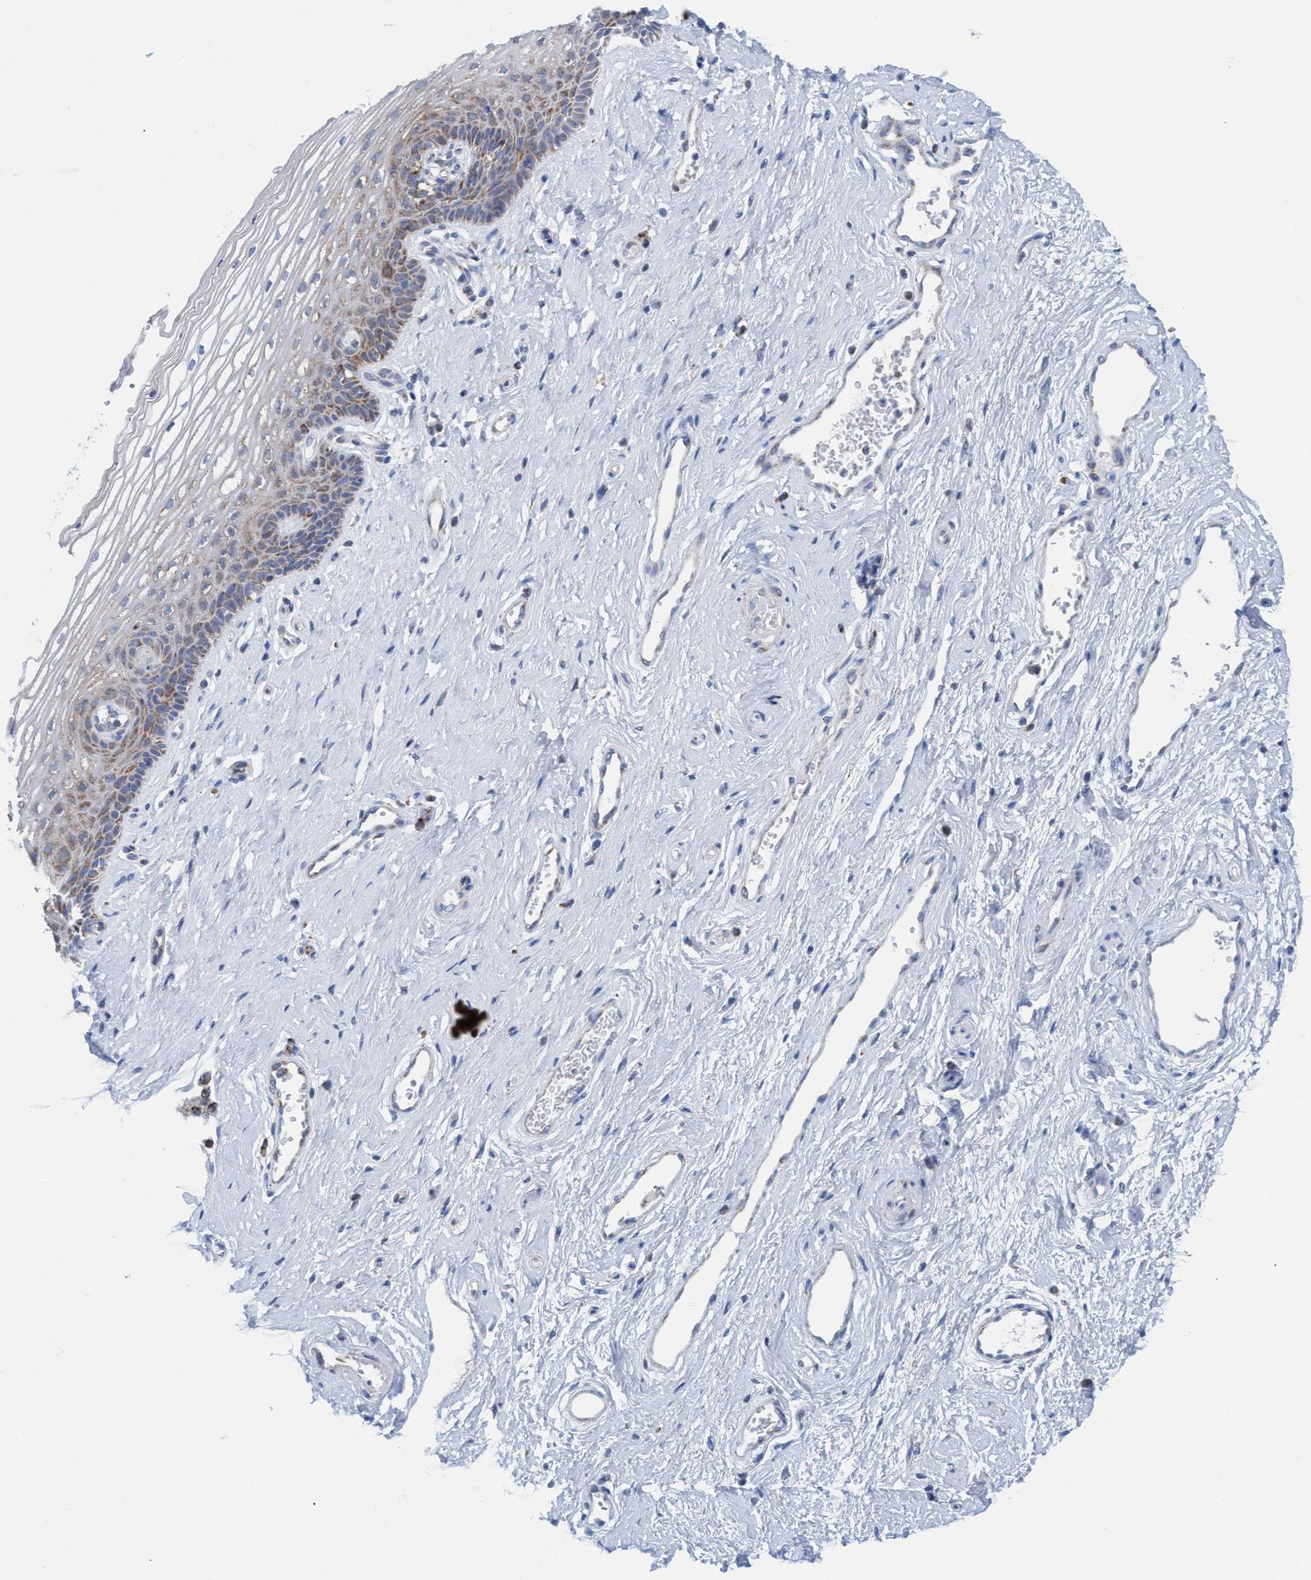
{"staining": {"intensity": "moderate", "quantity": "<25%", "location": "cytoplasmic/membranous"}, "tissue": "vagina", "cell_type": "Squamous epithelial cells", "image_type": "normal", "snomed": [{"axis": "morphology", "description": "Normal tissue, NOS"}, {"axis": "topography", "description": "Vagina"}], "caption": "This micrograph exhibits immunohistochemistry (IHC) staining of benign vagina, with low moderate cytoplasmic/membranous positivity in about <25% of squamous epithelial cells.", "gene": "GGA3", "patient": {"sex": "female", "age": 46}}